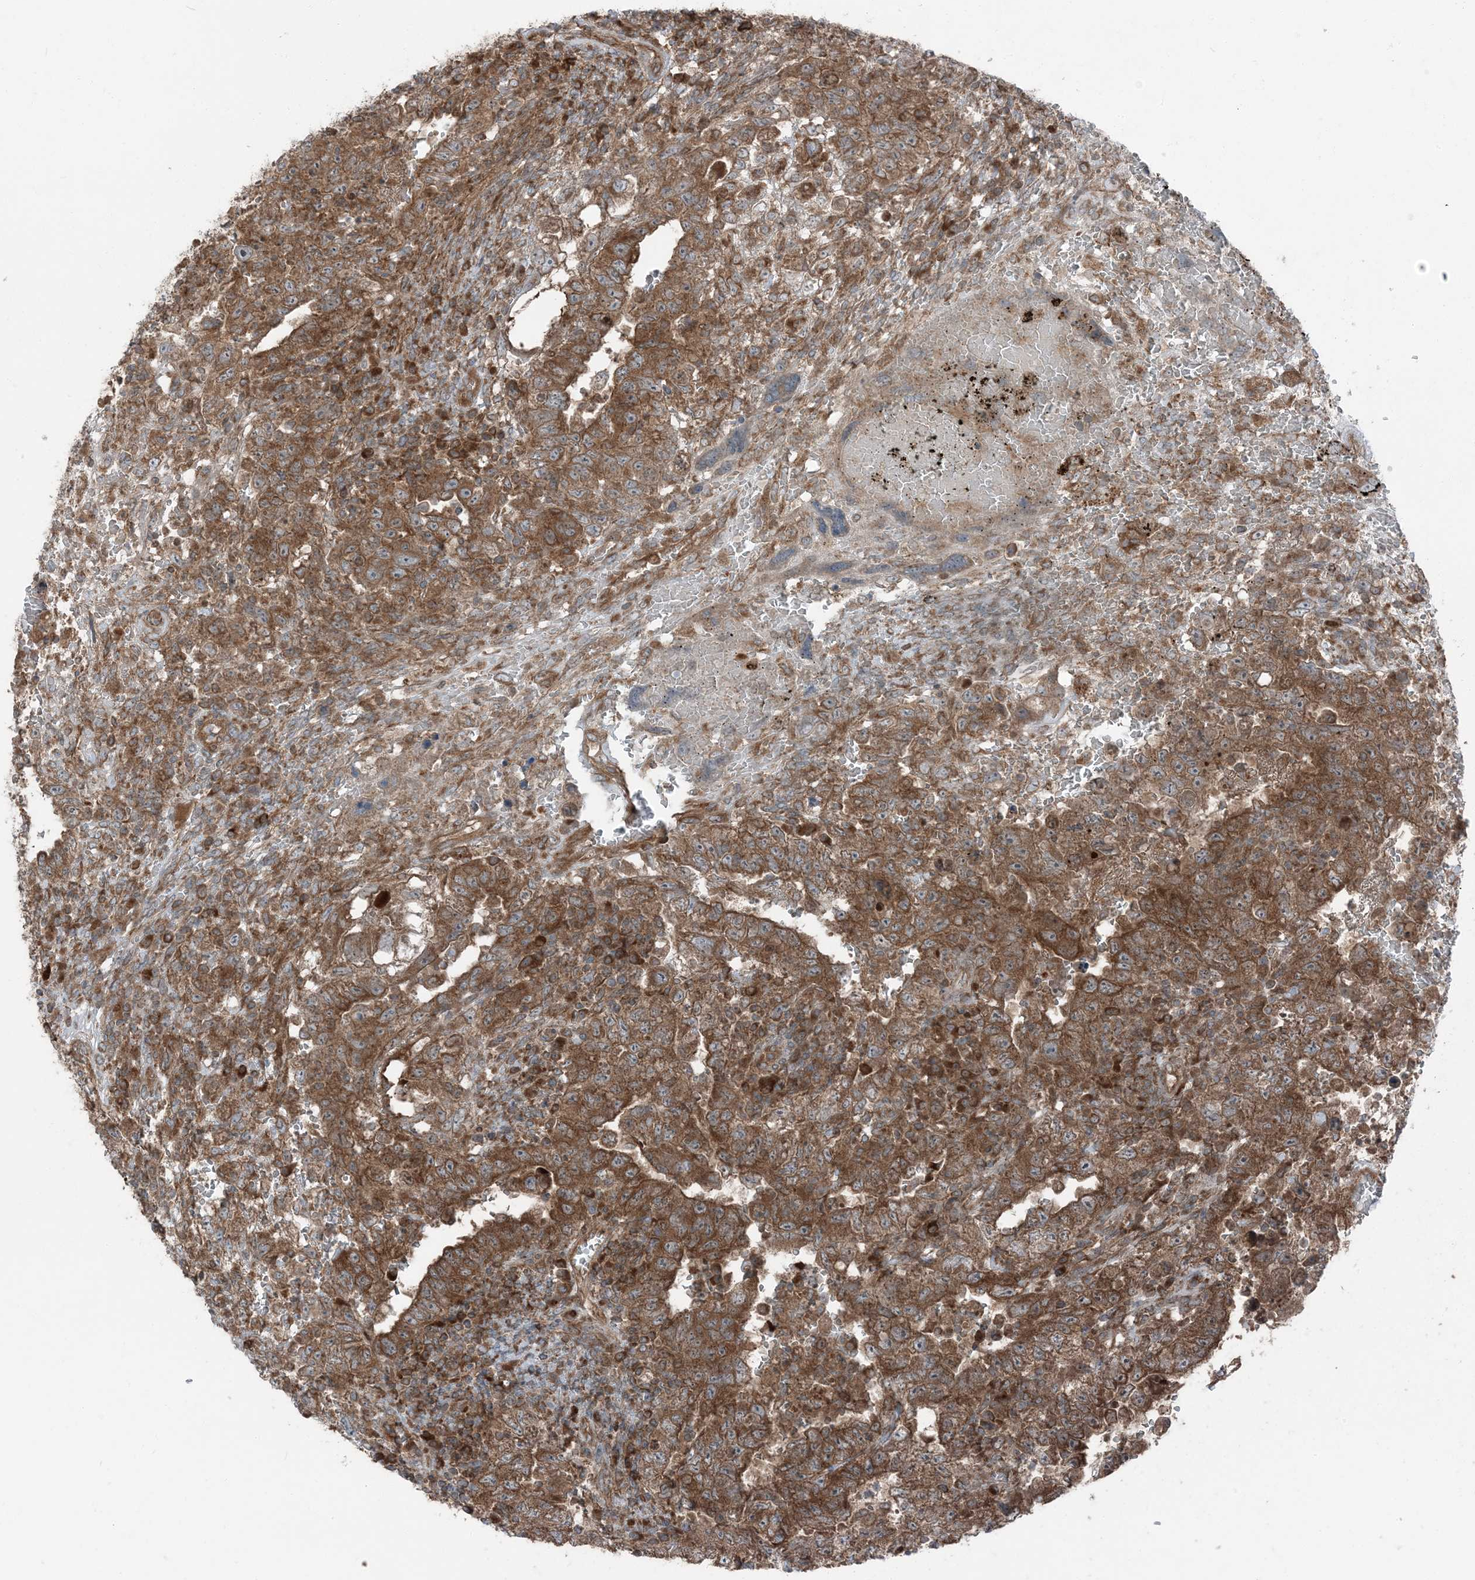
{"staining": {"intensity": "strong", "quantity": "25%-75%", "location": "cytoplasmic/membranous"}, "tissue": "testis cancer", "cell_type": "Tumor cells", "image_type": "cancer", "snomed": [{"axis": "morphology", "description": "Carcinoma, Embryonal, NOS"}, {"axis": "topography", "description": "Testis"}], "caption": "Testis cancer stained for a protein (brown) exhibits strong cytoplasmic/membranous positive expression in about 25%-75% of tumor cells.", "gene": "RAB3GAP1", "patient": {"sex": "male", "age": 26}}